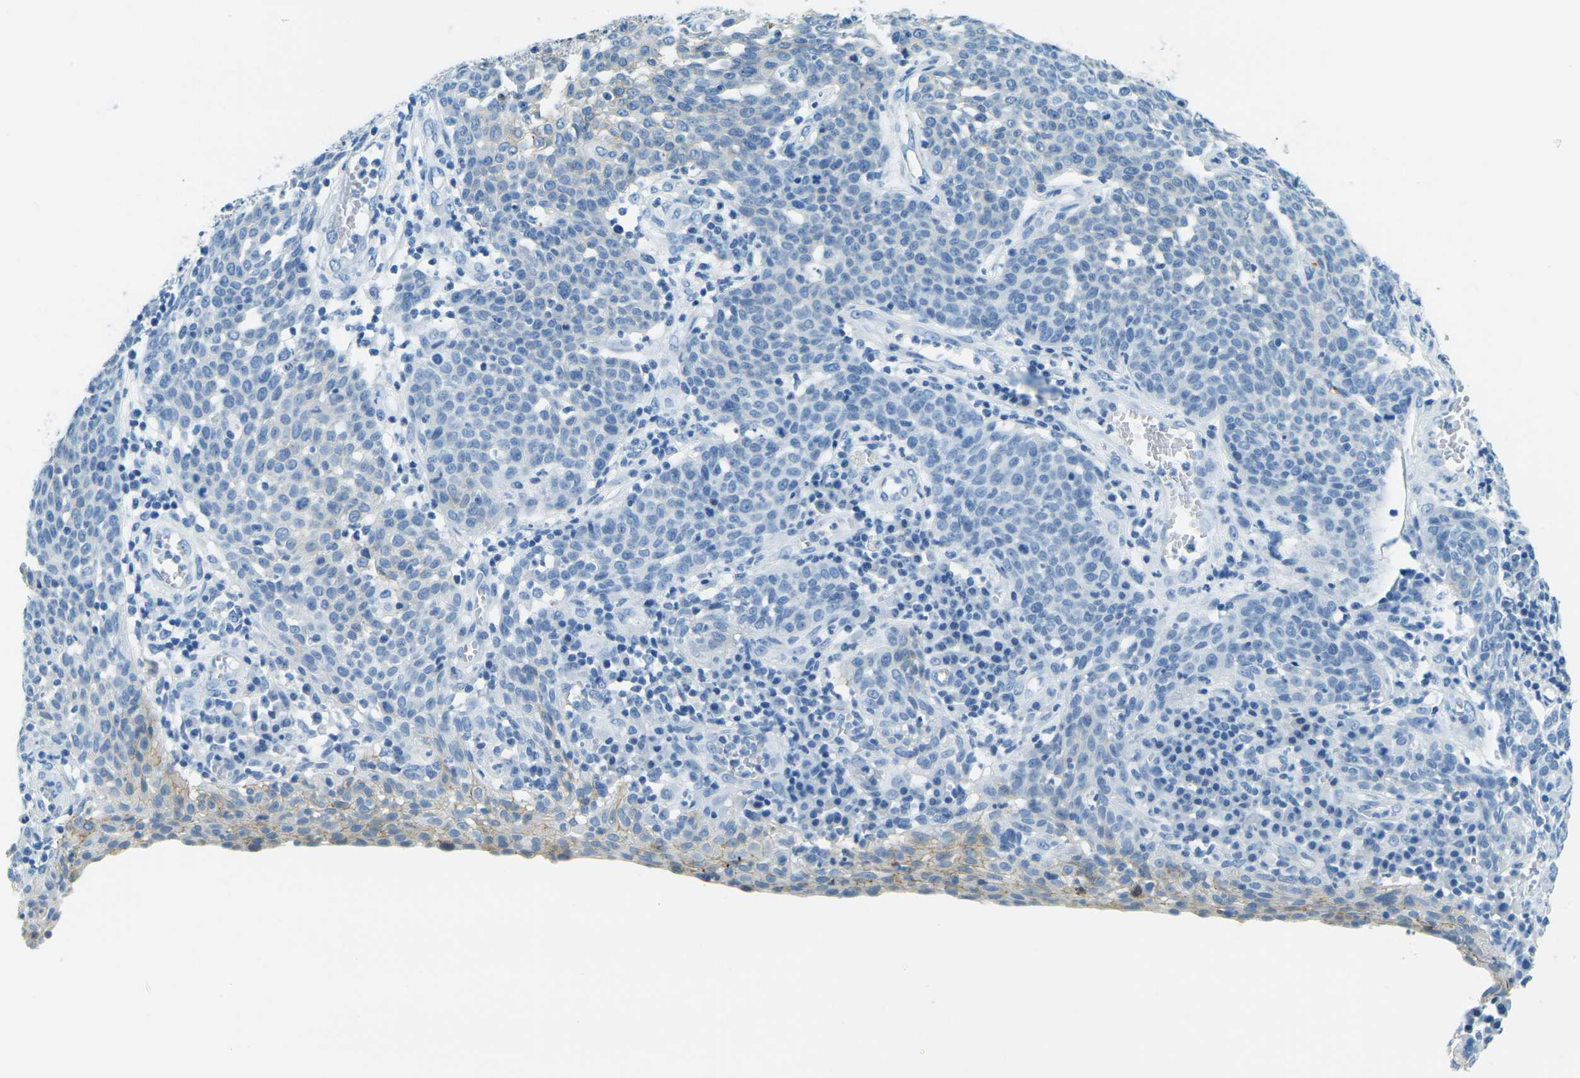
{"staining": {"intensity": "negative", "quantity": "none", "location": "none"}, "tissue": "cervical cancer", "cell_type": "Tumor cells", "image_type": "cancer", "snomed": [{"axis": "morphology", "description": "Squamous cell carcinoma, NOS"}, {"axis": "topography", "description": "Cervix"}], "caption": "DAB immunohistochemical staining of cervical cancer shows no significant positivity in tumor cells. (Immunohistochemistry, brightfield microscopy, high magnification).", "gene": "OCLN", "patient": {"sex": "female", "age": 34}}